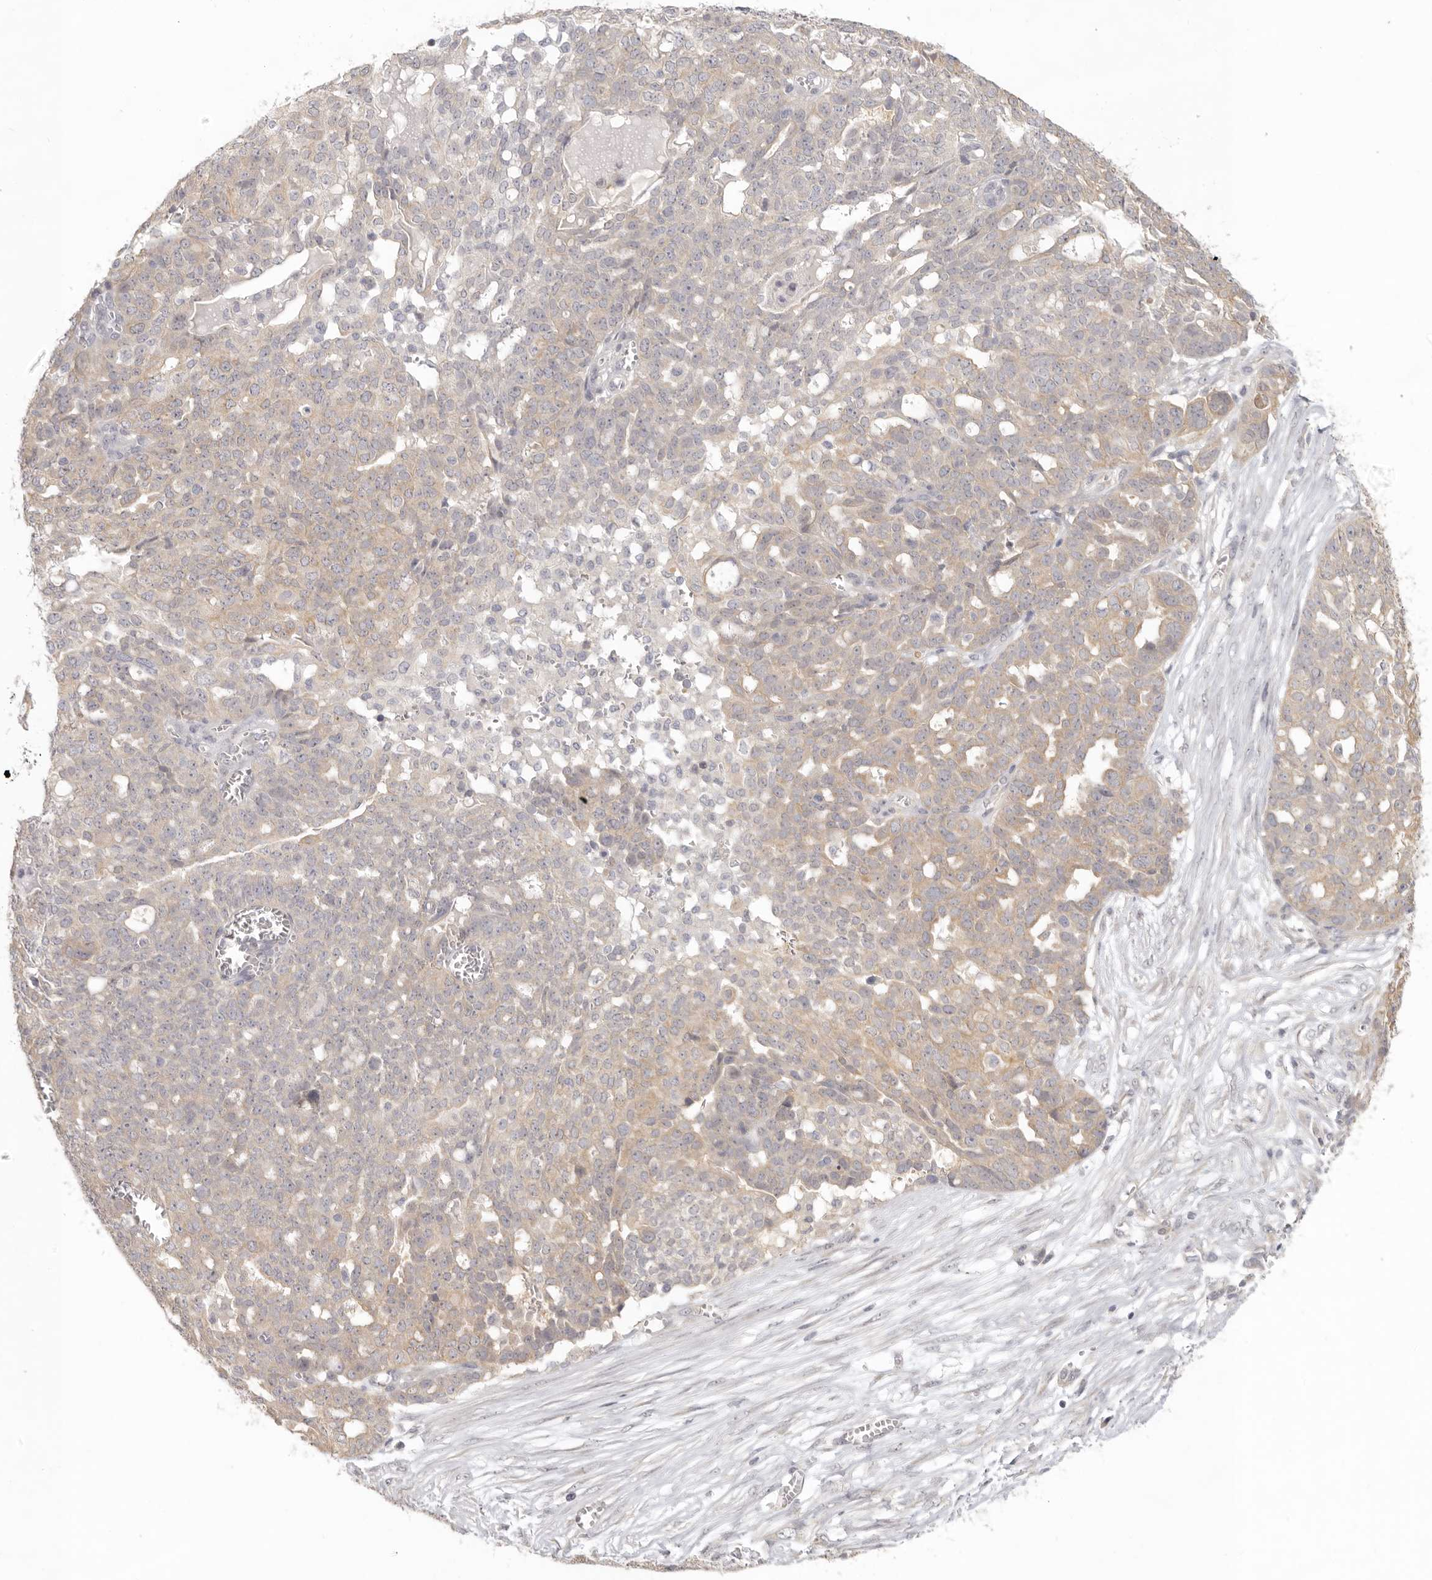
{"staining": {"intensity": "weak", "quantity": "25%-75%", "location": "cytoplasmic/membranous"}, "tissue": "ovarian cancer", "cell_type": "Tumor cells", "image_type": "cancer", "snomed": [{"axis": "morphology", "description": "Cystadenocarcinoma, serous, NOS"}, {"axis": "topography", "description": "Soft tissue"}, {"axis": "topography", "description": "Ovary"}], "caption": "Serous cystadenocarcinoma (ovarian) tissue reveals weak cytoplasmic/membranous positivity in approximately 25%-75% of tumor cells", "gene": "AHDC1", "patient": {"sex": "female", "age": 57}}